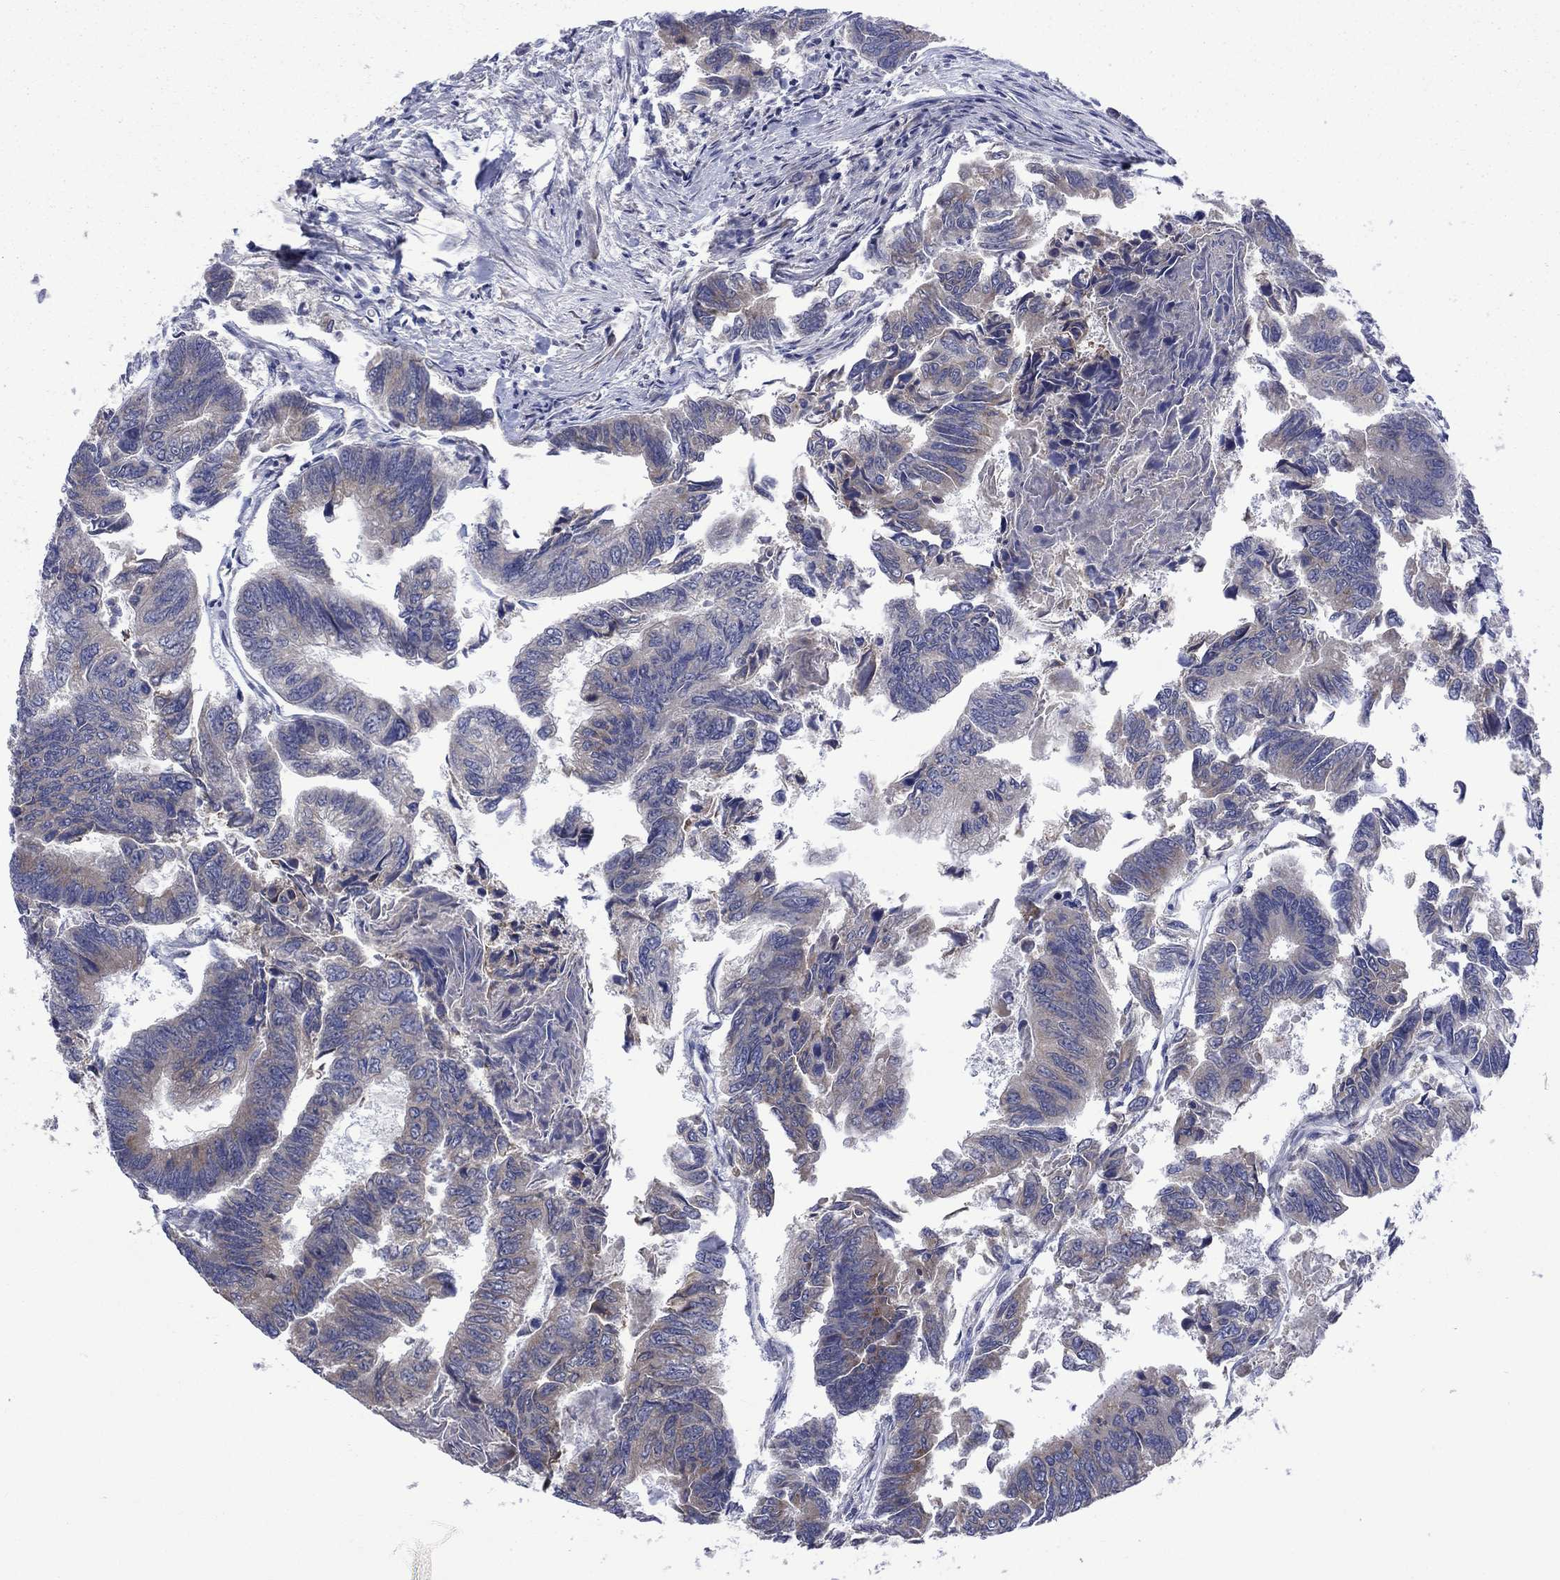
{"staining": {"intensity": "weak", "quantity": "<25%", "location": "cytoplasmic/membranous"}, "tissue": "colorectal cancer", "cell_type": "Tumor cells", "image_type": "cancer", "snomed": [{"axis": "morphology", "description": "Adenocarcinoma, NOS"}, {"axis": "topography", "description": "Colon"}], "caption": "Adenocarcinoma (colorectal) was stained to show a protein in brown. There is no significant staining in tumor cells.", "gene": "FURIN", "patient": {"sex": "female", "age": 65}}